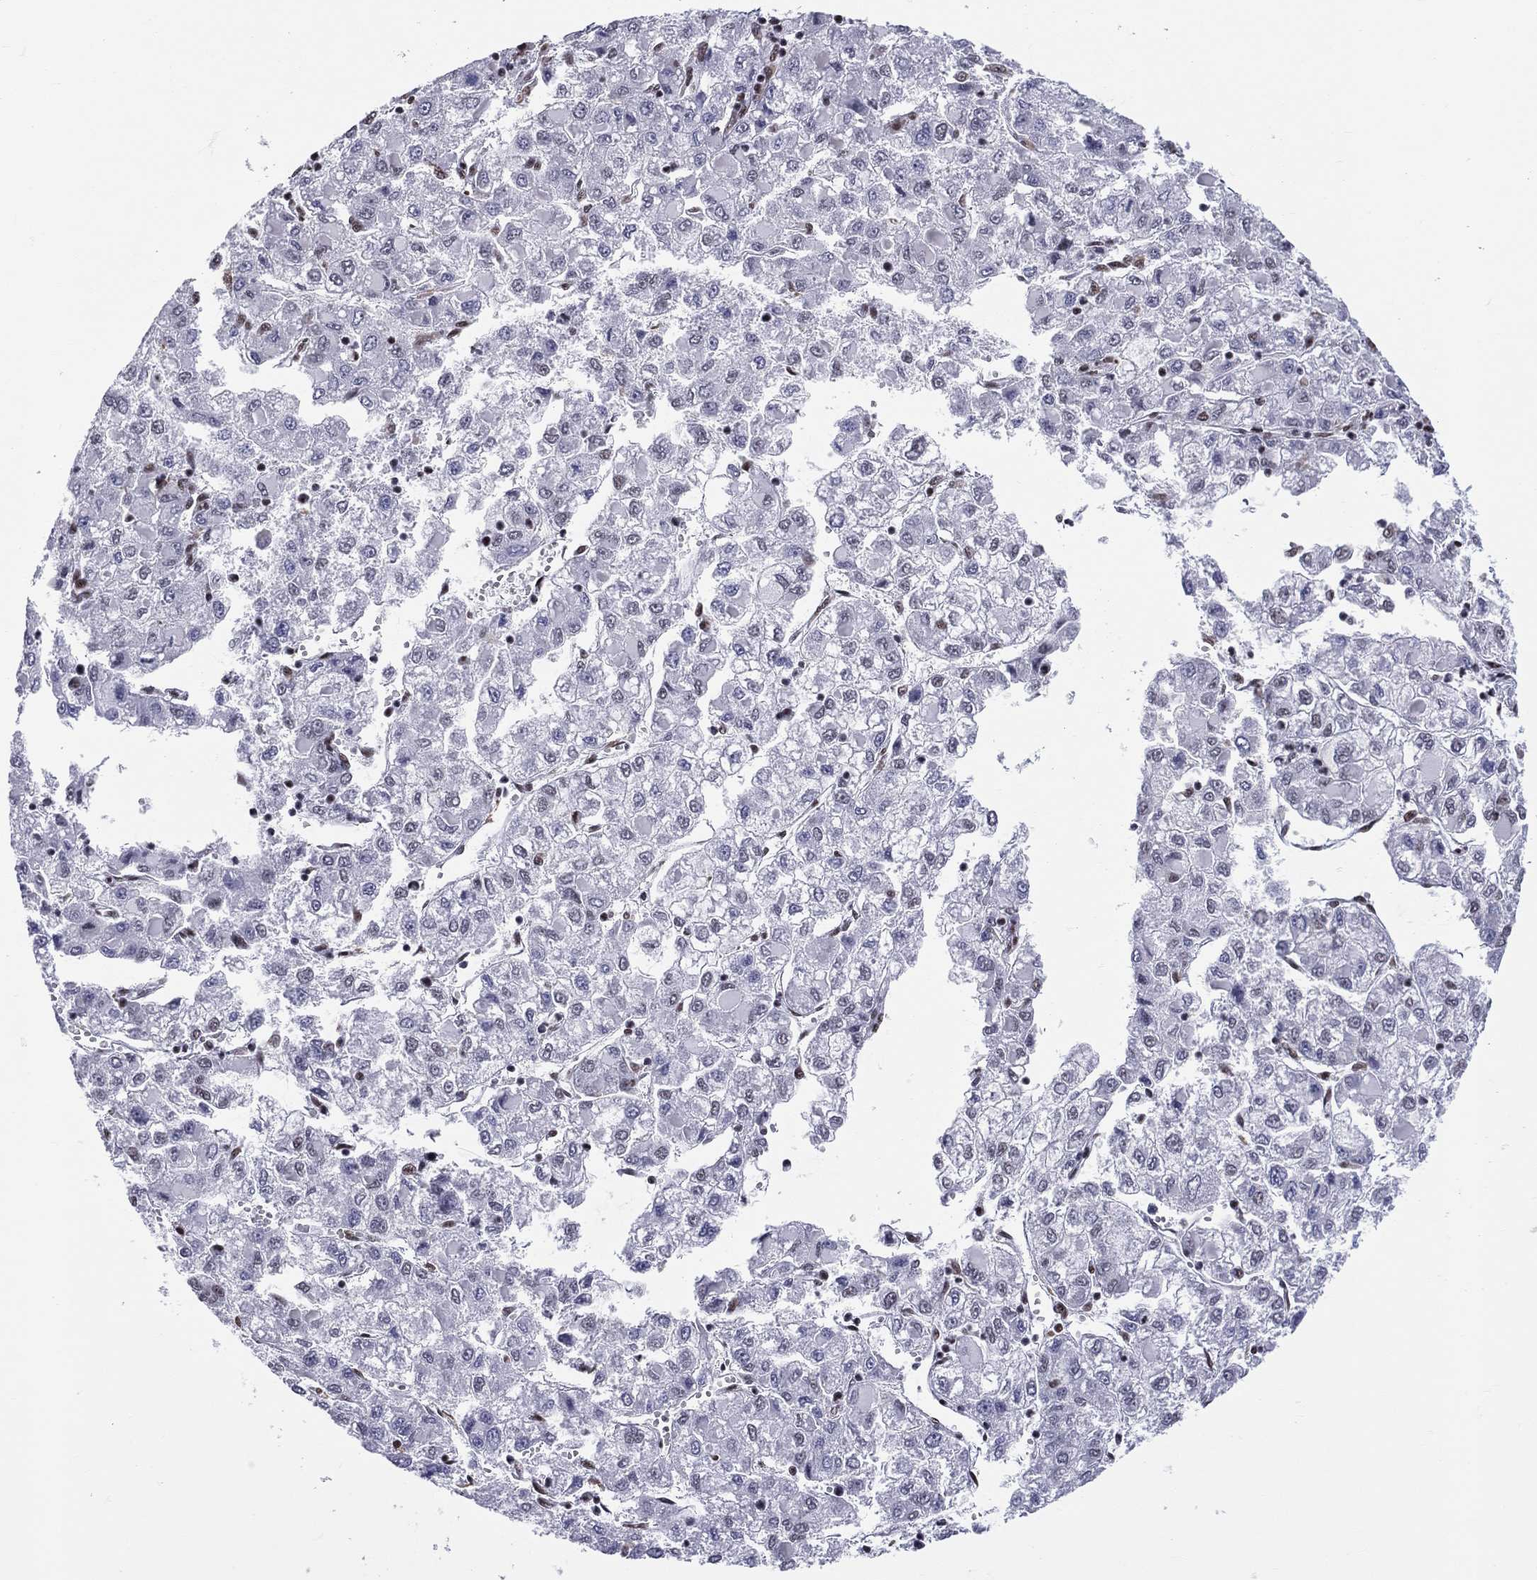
{"staining": {"intensity": "negative", "quantity": "none", "location": "none"}, "tissue": "liver cancer", "cell_type": "Tumor cells", "image_type": "cancer", "snomed": [{"axis": "morphology", "description": "Carcinoma, Hepatocellular, NOS"}, {"axis": "topography", "description": "Liver"}], "caption": "DAB (3,3'-diaminobenzidine) immunohistochemical staining of liver hepatocellular carcinoma exhibits no significant staining in tumor cells.", "gene": "ZNF7", "patient": {"sex": "male", "age": 40}}